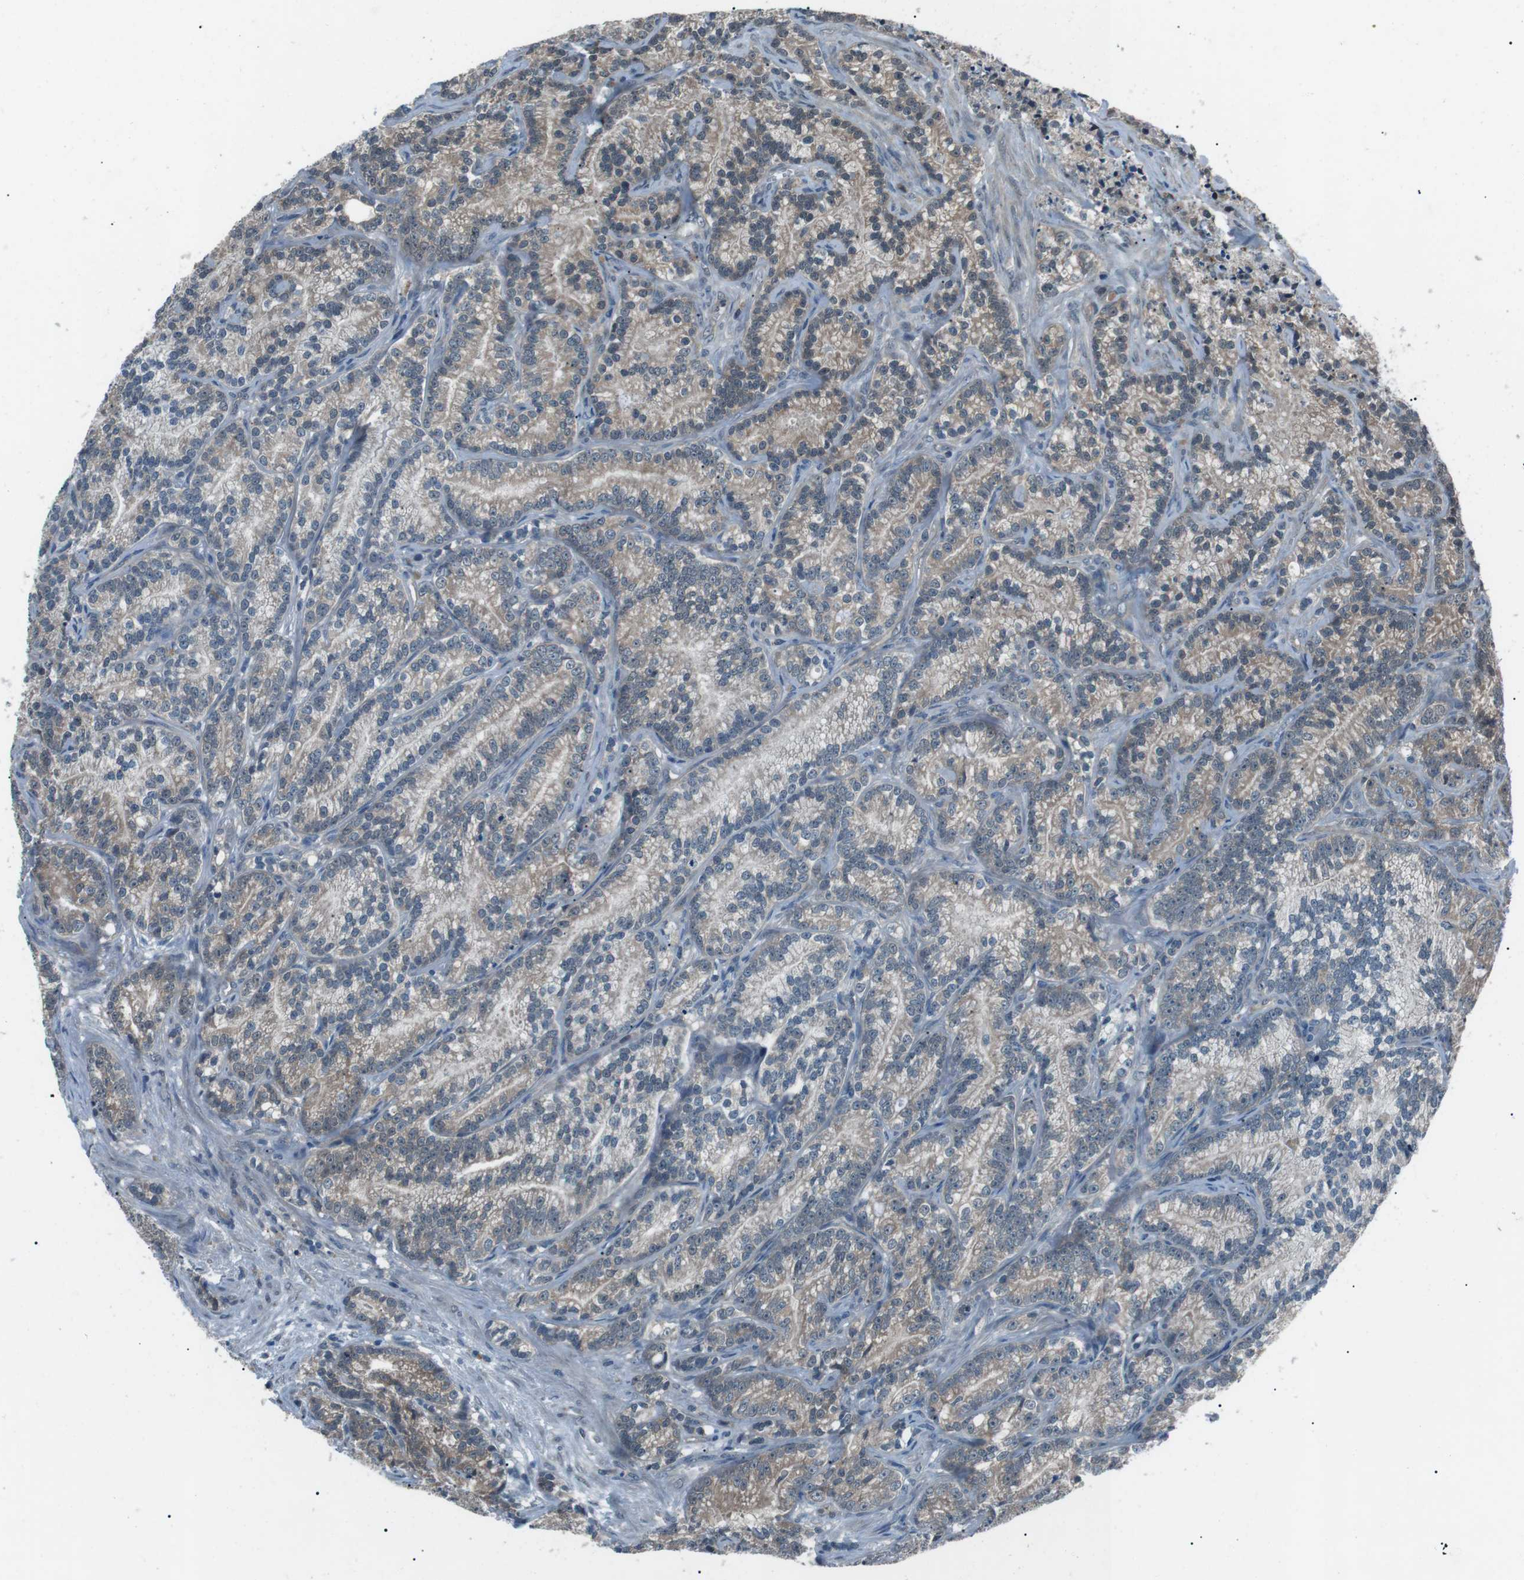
{"staining": {"intensity": "moderate", "quantity": ">75%", "location": "cytoplasmic/membranous"}, "tissue": "prostate cancer", "cell_type": "Tumor cells", "image_type": "cancer", "snomed": [{"axis": "morphology", "description": "Adenocarcinoma, Low grade"}, {"axis": "topography", "description": "Prostate"}], "caption": "Moderate cytoplasmic/membranous staining for a protein is seen in approximately >75% of tumor cells of prostate cancer using immunohistochemistry (IHC).", "gene": "LRIG2", "patient": {"sex": "male", "age": 89}}